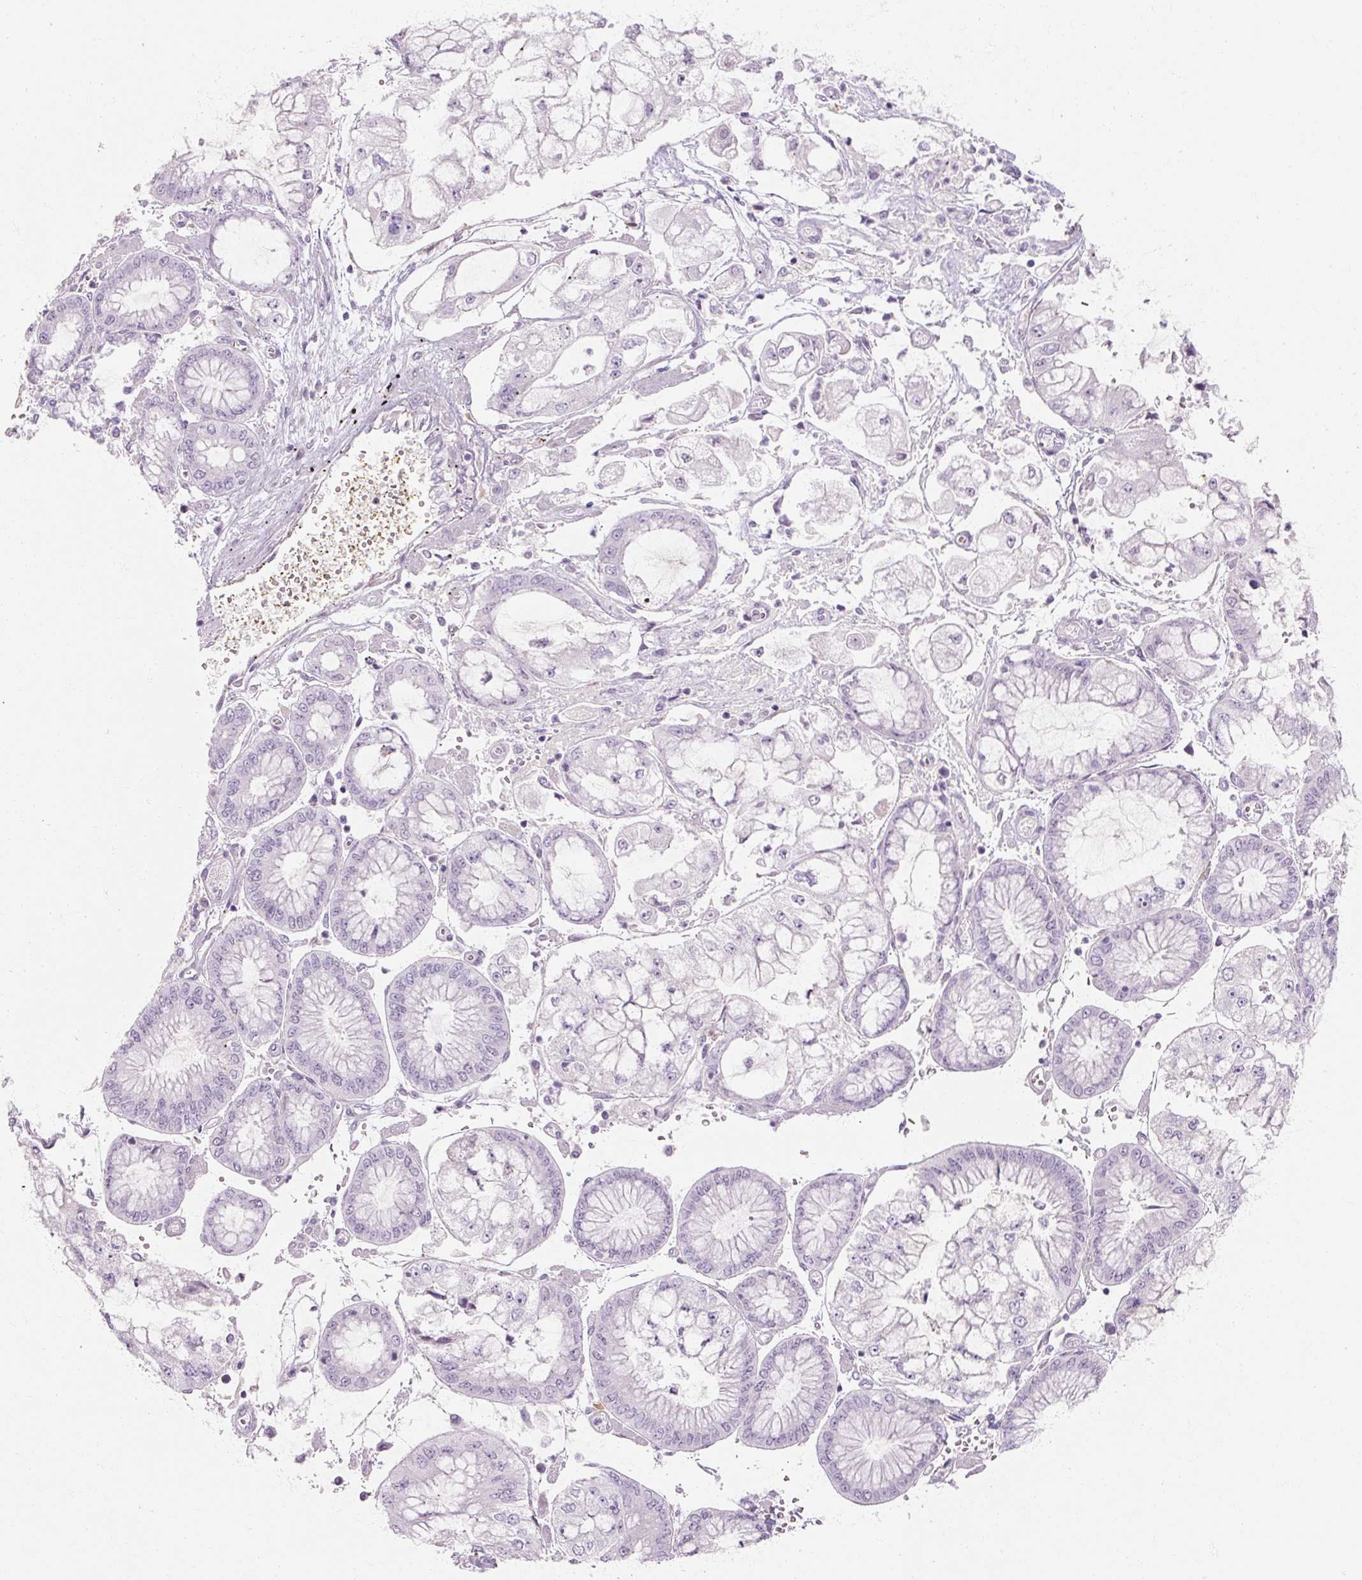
{"staining": {"intensity": "negative", "quantity": "none", "location": "none"}, "tissue": "stomach cancer", "cell_type": "Tumor cells", "image_type": "cancer", "snomed": [{"axis": "morphology", "description": "Adenocarcinoma, NOS"}, {"axis": "topography", "description": "Stomach"}], "caption": "Image shows no protein expression in tumor cells of stomach cancer (adenocarcinoma) tissue. (IHC, brightfield microscopy, high magnification).", "gene": "NFE2L3", "patient": {"sex": "male", "age": 76}}